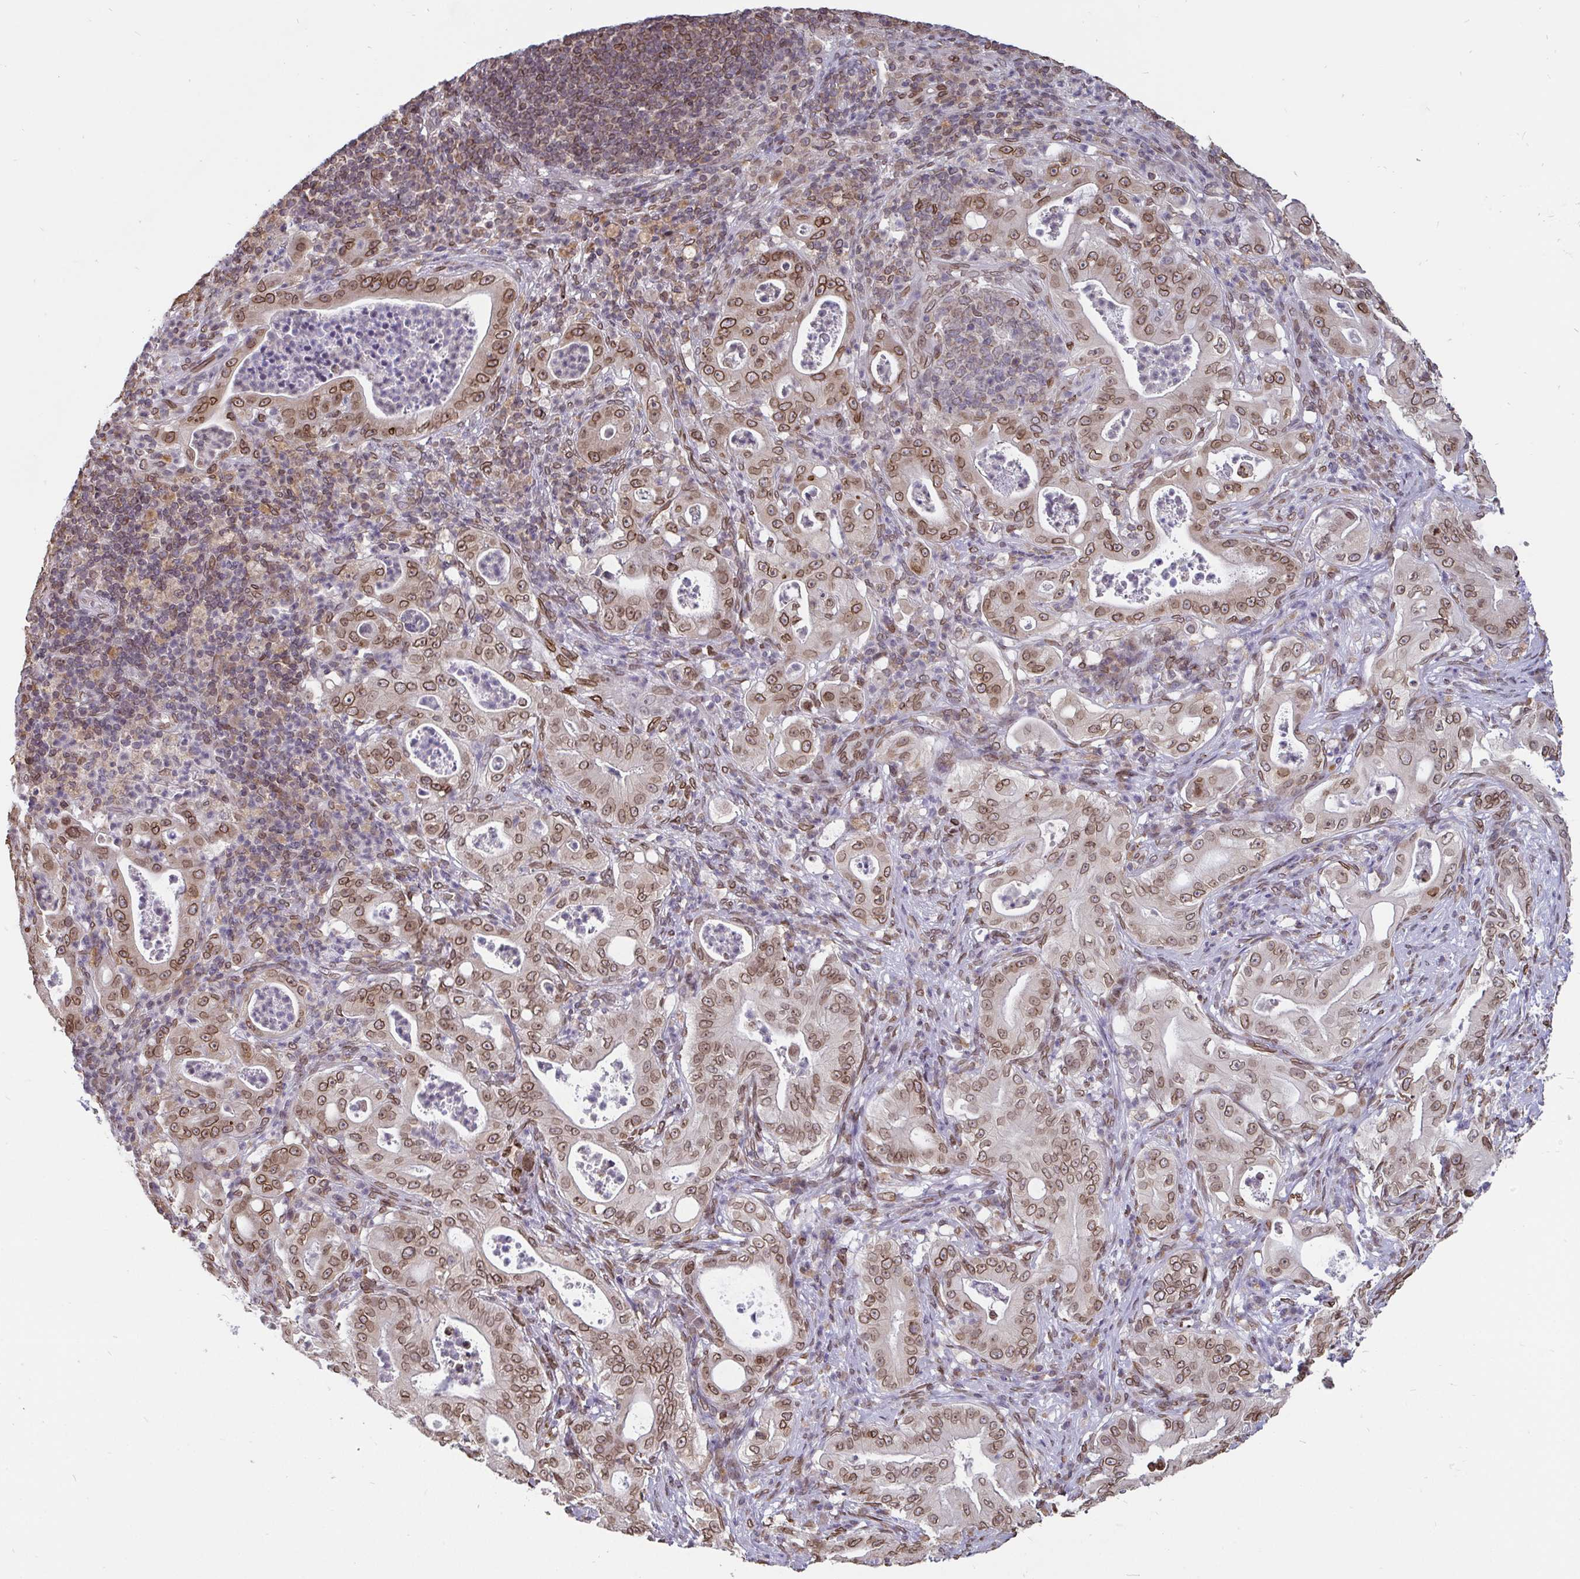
{"staining": {"intensity": "moderate", "quantity": ">75%", "location": "cytoplasmic/membranous,nuclear"}, "tissue": "pancreatic cancer", "cell_type": "Tumor cells", "image_type": "cancer", "snomed": [{"axis": "morphology", "description": "Adenocarcinoma, NOS"}, {"axis": "topography", "description": "Pancreas"}], "caption": "Approximately >75% of tumor cells in adenocarcinoma (pancreatic) reveal moderate cytoplasmic/membranous and nuclear protein positivity as visualized by brown immunohistochemical staining.", "gene": "EMD", "patient": {"sex": "male", "age": 71}}